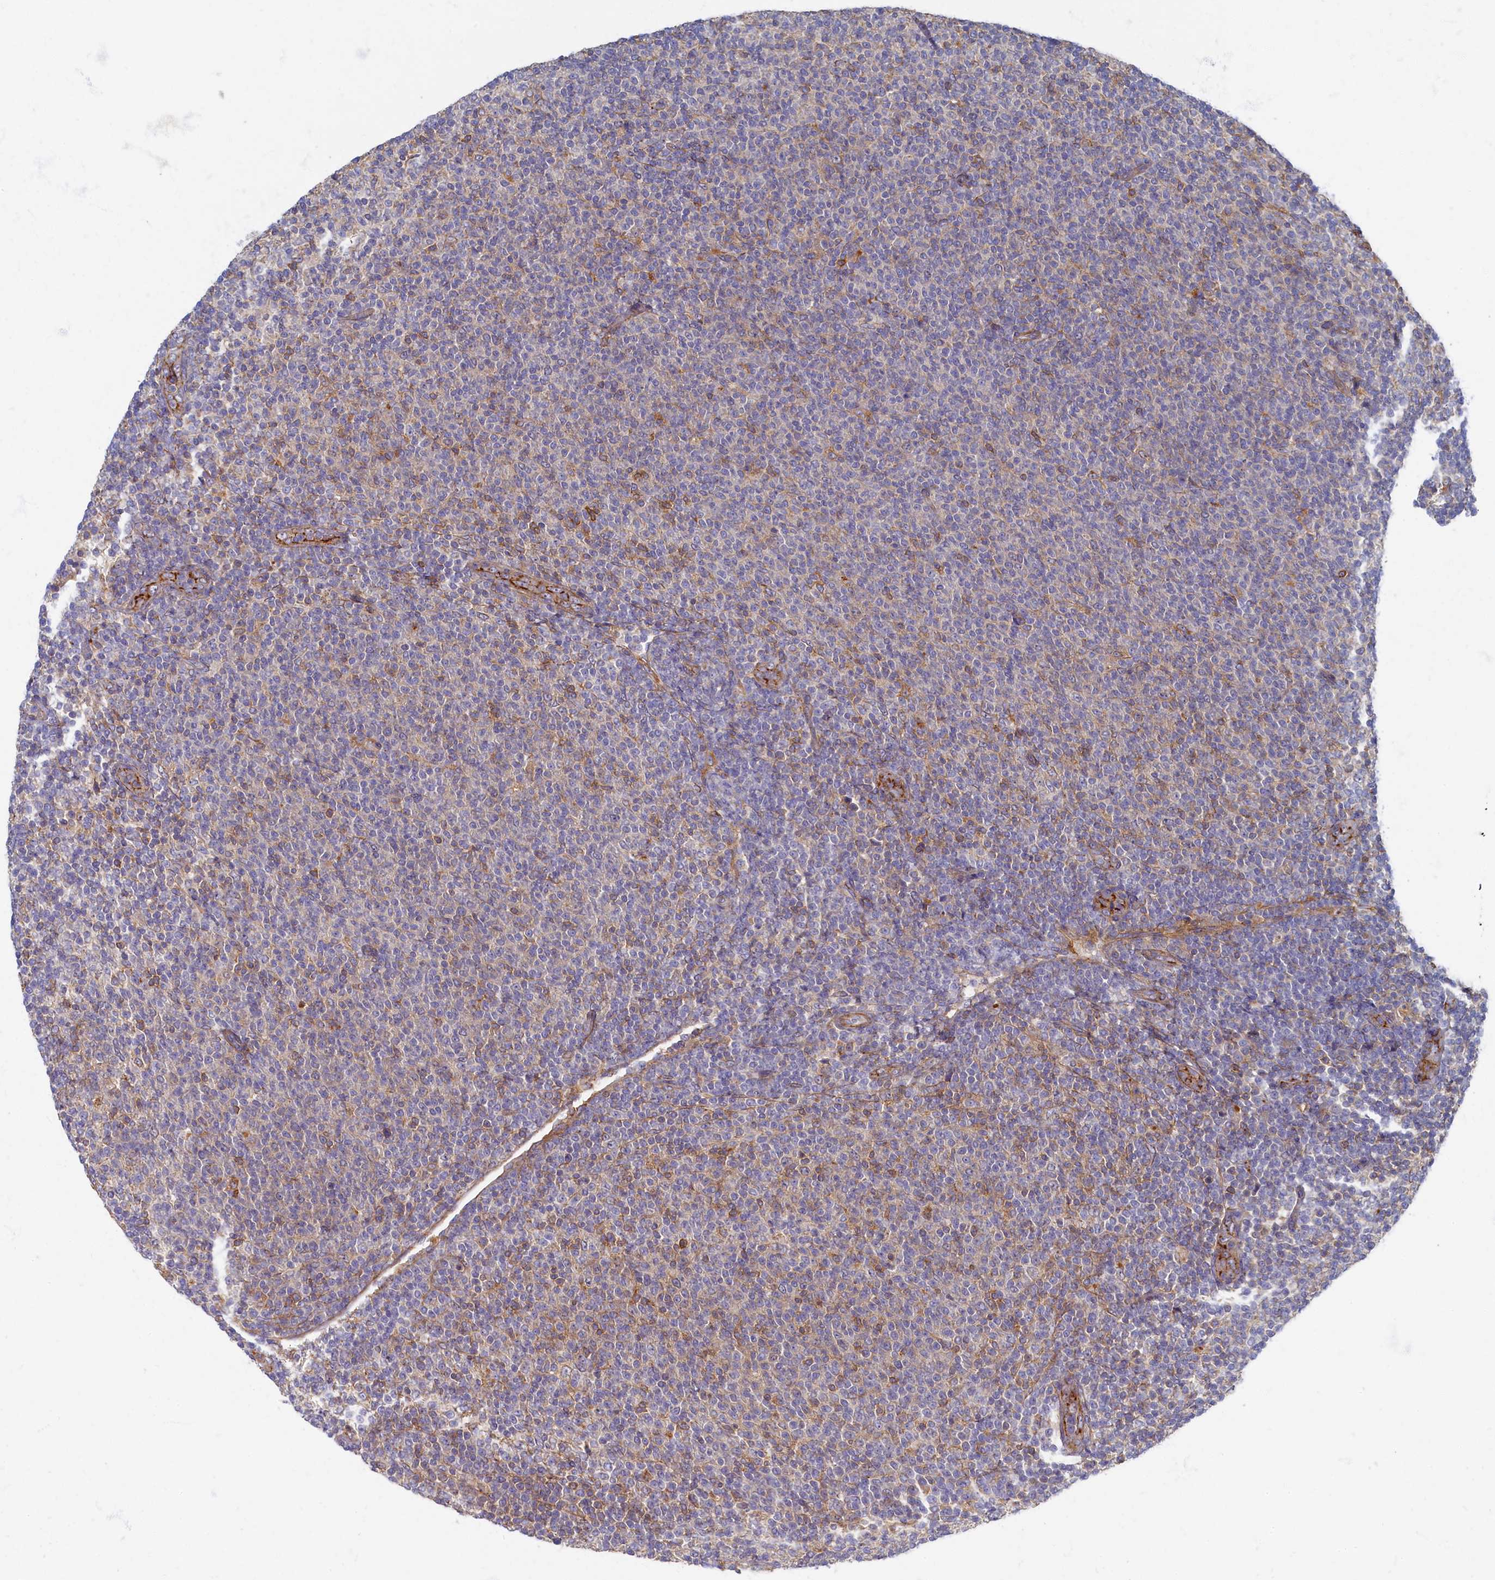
{"staining": {"intensity": "negative", "quantity": "none", "location": "none"}, "tissue": "lymphoma", "cell_type": "Tumor cells", "image_type": "cancer", "snomed": [{"axis": "morphology", "description": "Malignant lymphoma, non-Hodgkin's type, Low grade"}, {"axis": "topography", "description": "Lymph node"}], "caption": "This is a histopathology image of immunohistochemistry staining of lymphoma, which shows no positivity in tumor cells.", "gene": "PSMG2", "patient": {"sex": "male", "age": 66}}